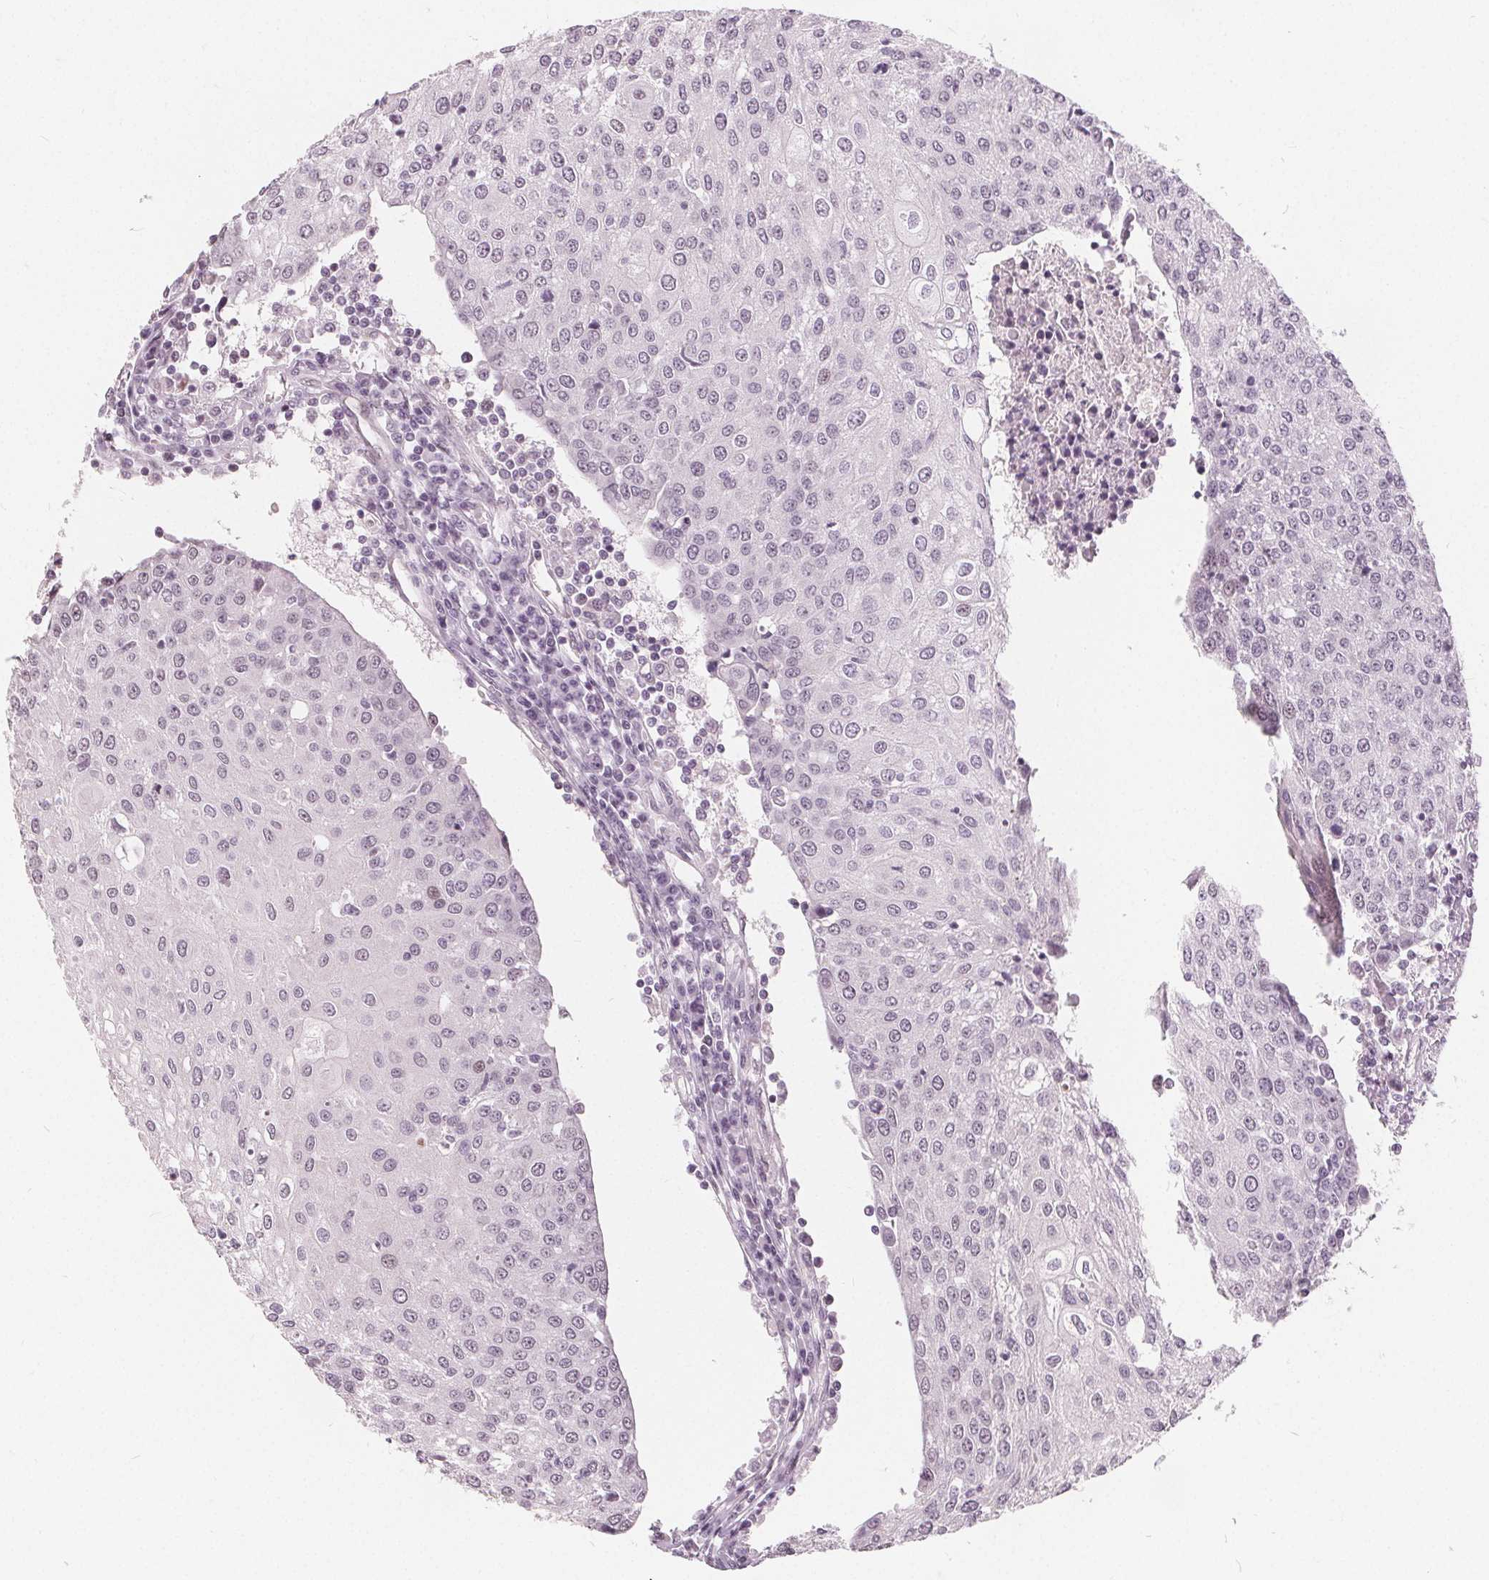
{"staining": {"intensity": "negative", "quantity": "none", "location": "none"}, "tissue": "urothelial cancer", "cell_type": "Tumor cells", "image_type": "cancer", "snomed": [{"axis": "morphology", "description": "Urothelial carcinoma, High grade"}, {"axis": "topography", "description": "Urinary bladder"}], "caption": "Human urothelial carcinoma (high-grade) stained for a protein using immunohistochemistry (IHC) shows no staining in tumor cells.", "gene": "NUP210L", "patient": {"sex": "female", "age": 85}}